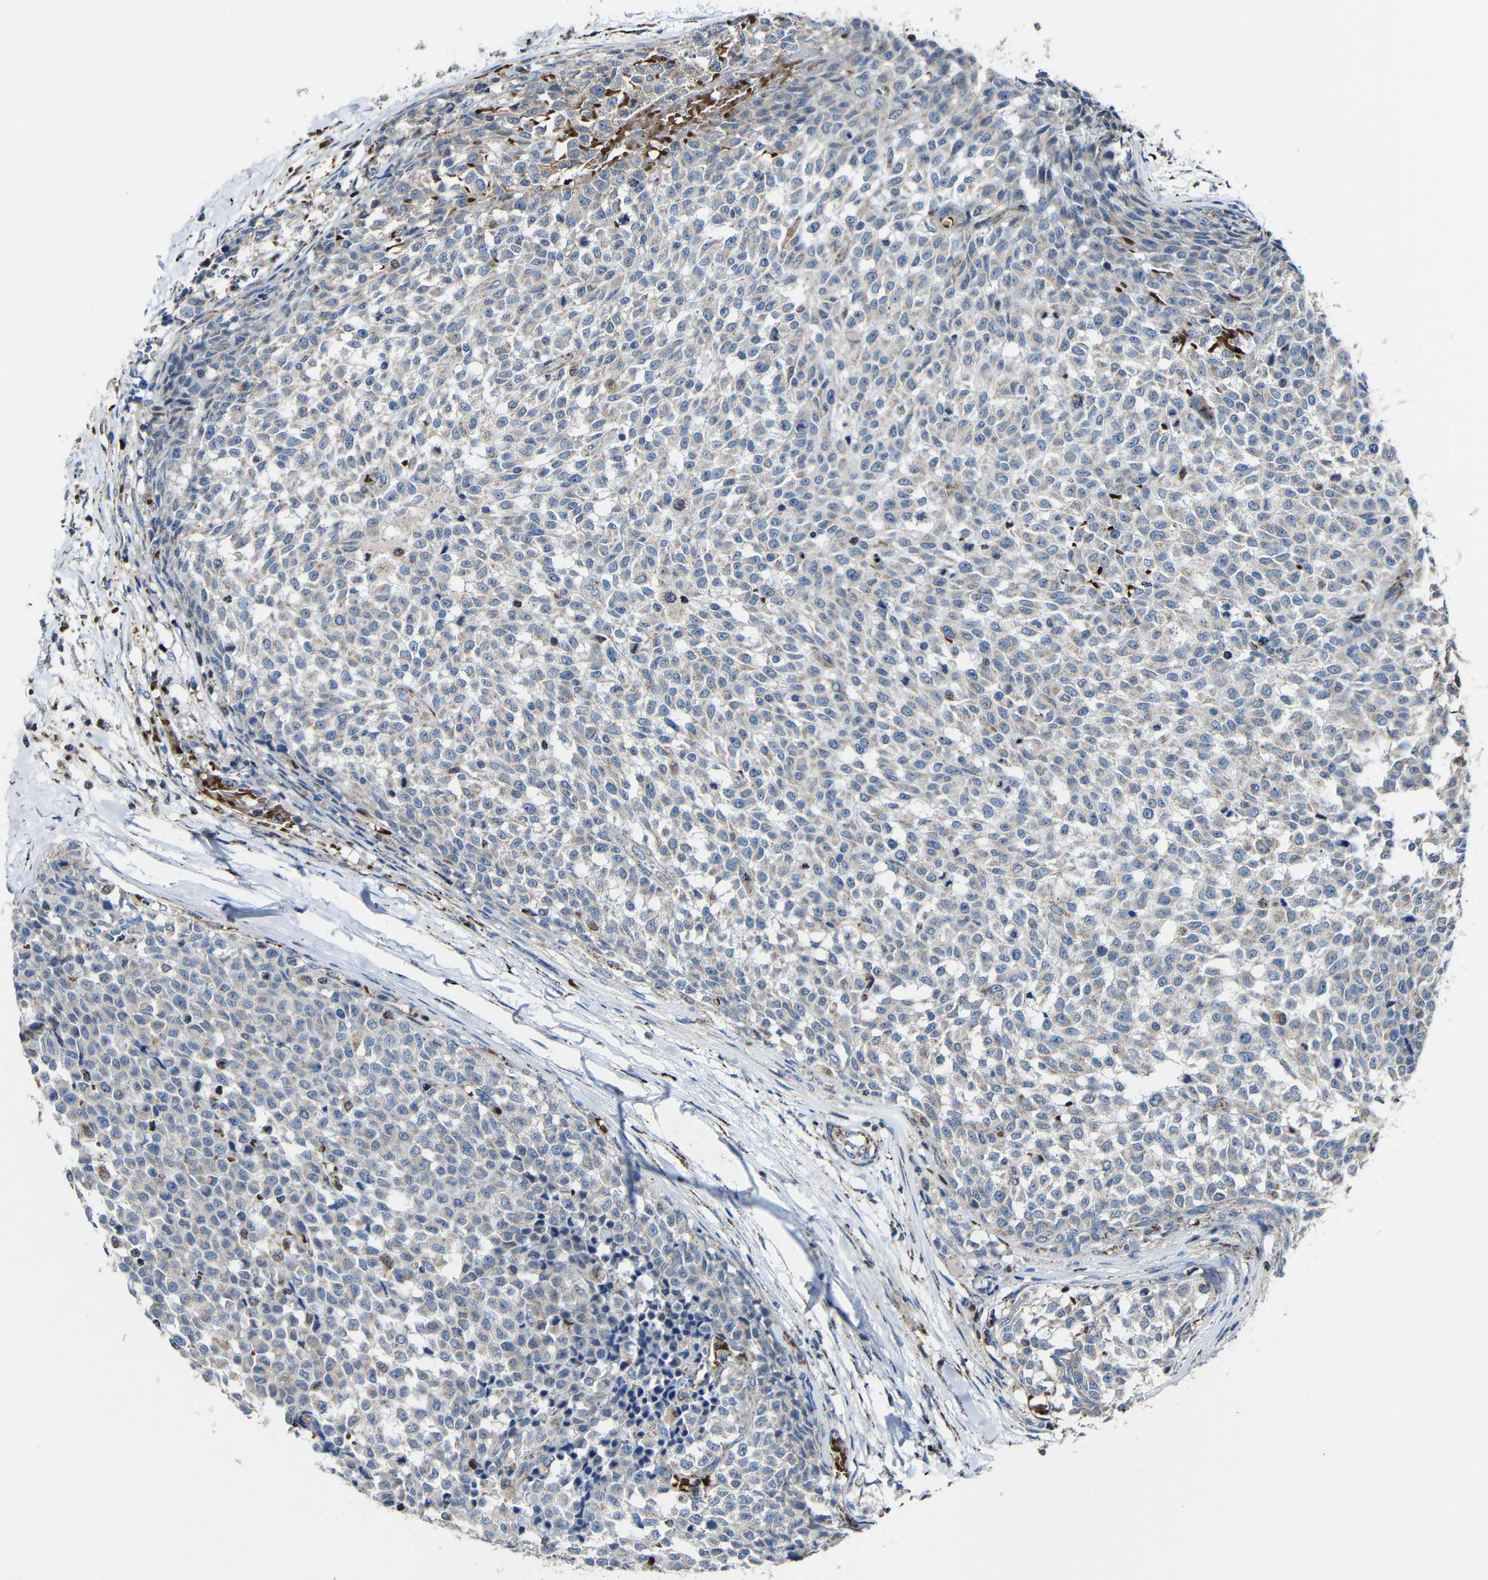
{"staining": {"intensity": "negative", "quantity": "none", "location": "none"}, "tissue": "testis cancer", "cell_type": "Tumor cells", "image_type": "cancer", "snomed": [{"axis": "morphology", "description": "Seminoma, NOS"}, {"axis": "topography", "description": "Testis"}], "caption": "An IHC micrograph of testis cancer (seminoma) is shown. There is no staining in tumor cells of testis cancer (seminoma).", "gene": "CA5B", "patient": {"sex": "male", "age": 59}}